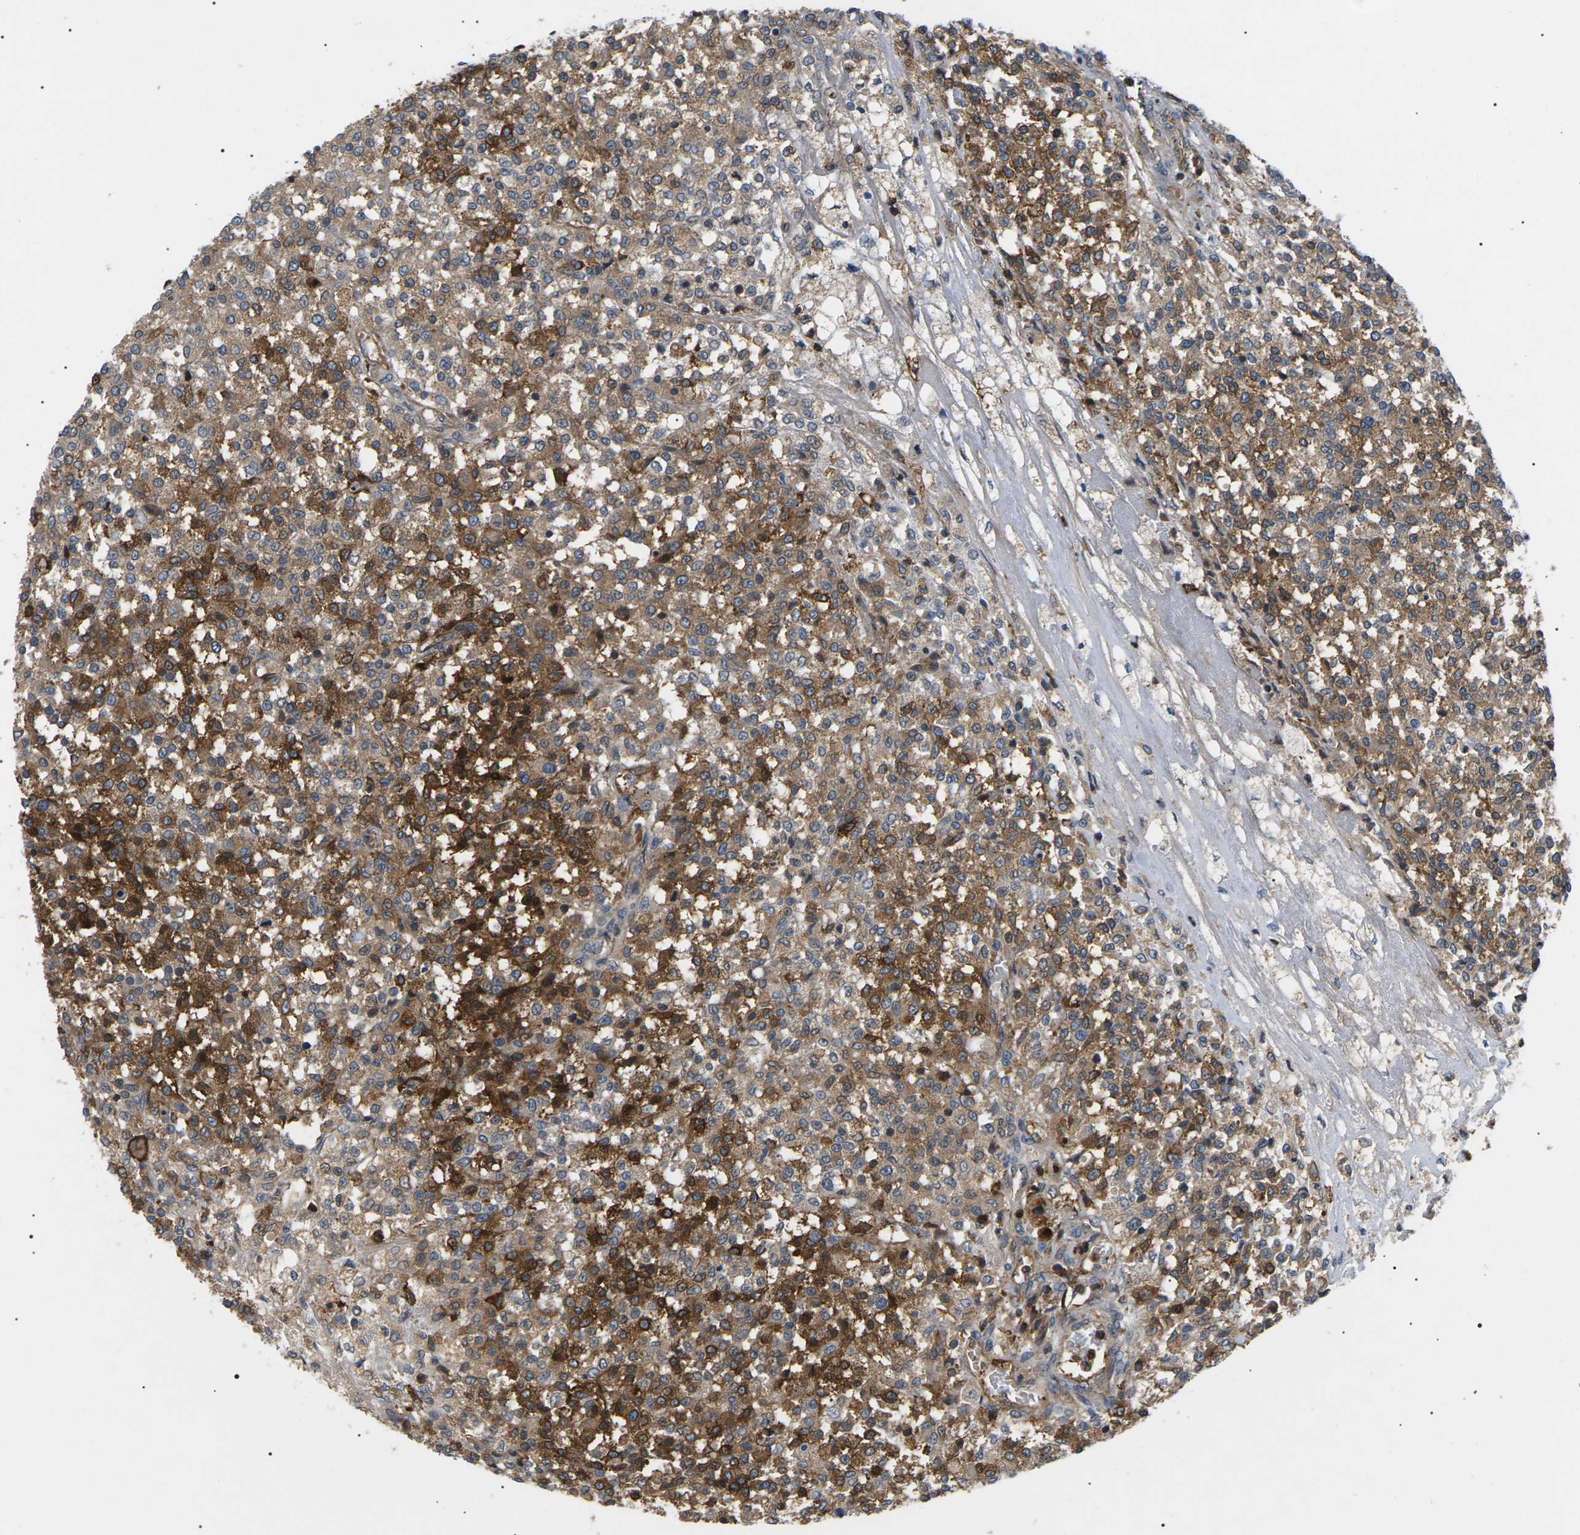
{"staining": {"intensity": "moderate", "quantity": ">75%", "location": "cytoplasmic/membranous"}, "tissue": "testis cancer", "cell_type": "Tumor cells", "image_type": "cancer", "snomed": [{"axis": "morphology", "description": "Seminoma, NOS"}, {"axis": "topography", "description": "Testis"}], "caption": "Testis seminoma stained for a protein reveals moderate cytoplasmic/membranous positivity in tumor cells.", "gene": "TMTC4", "patient": {"sex": "male", "age": 59}}